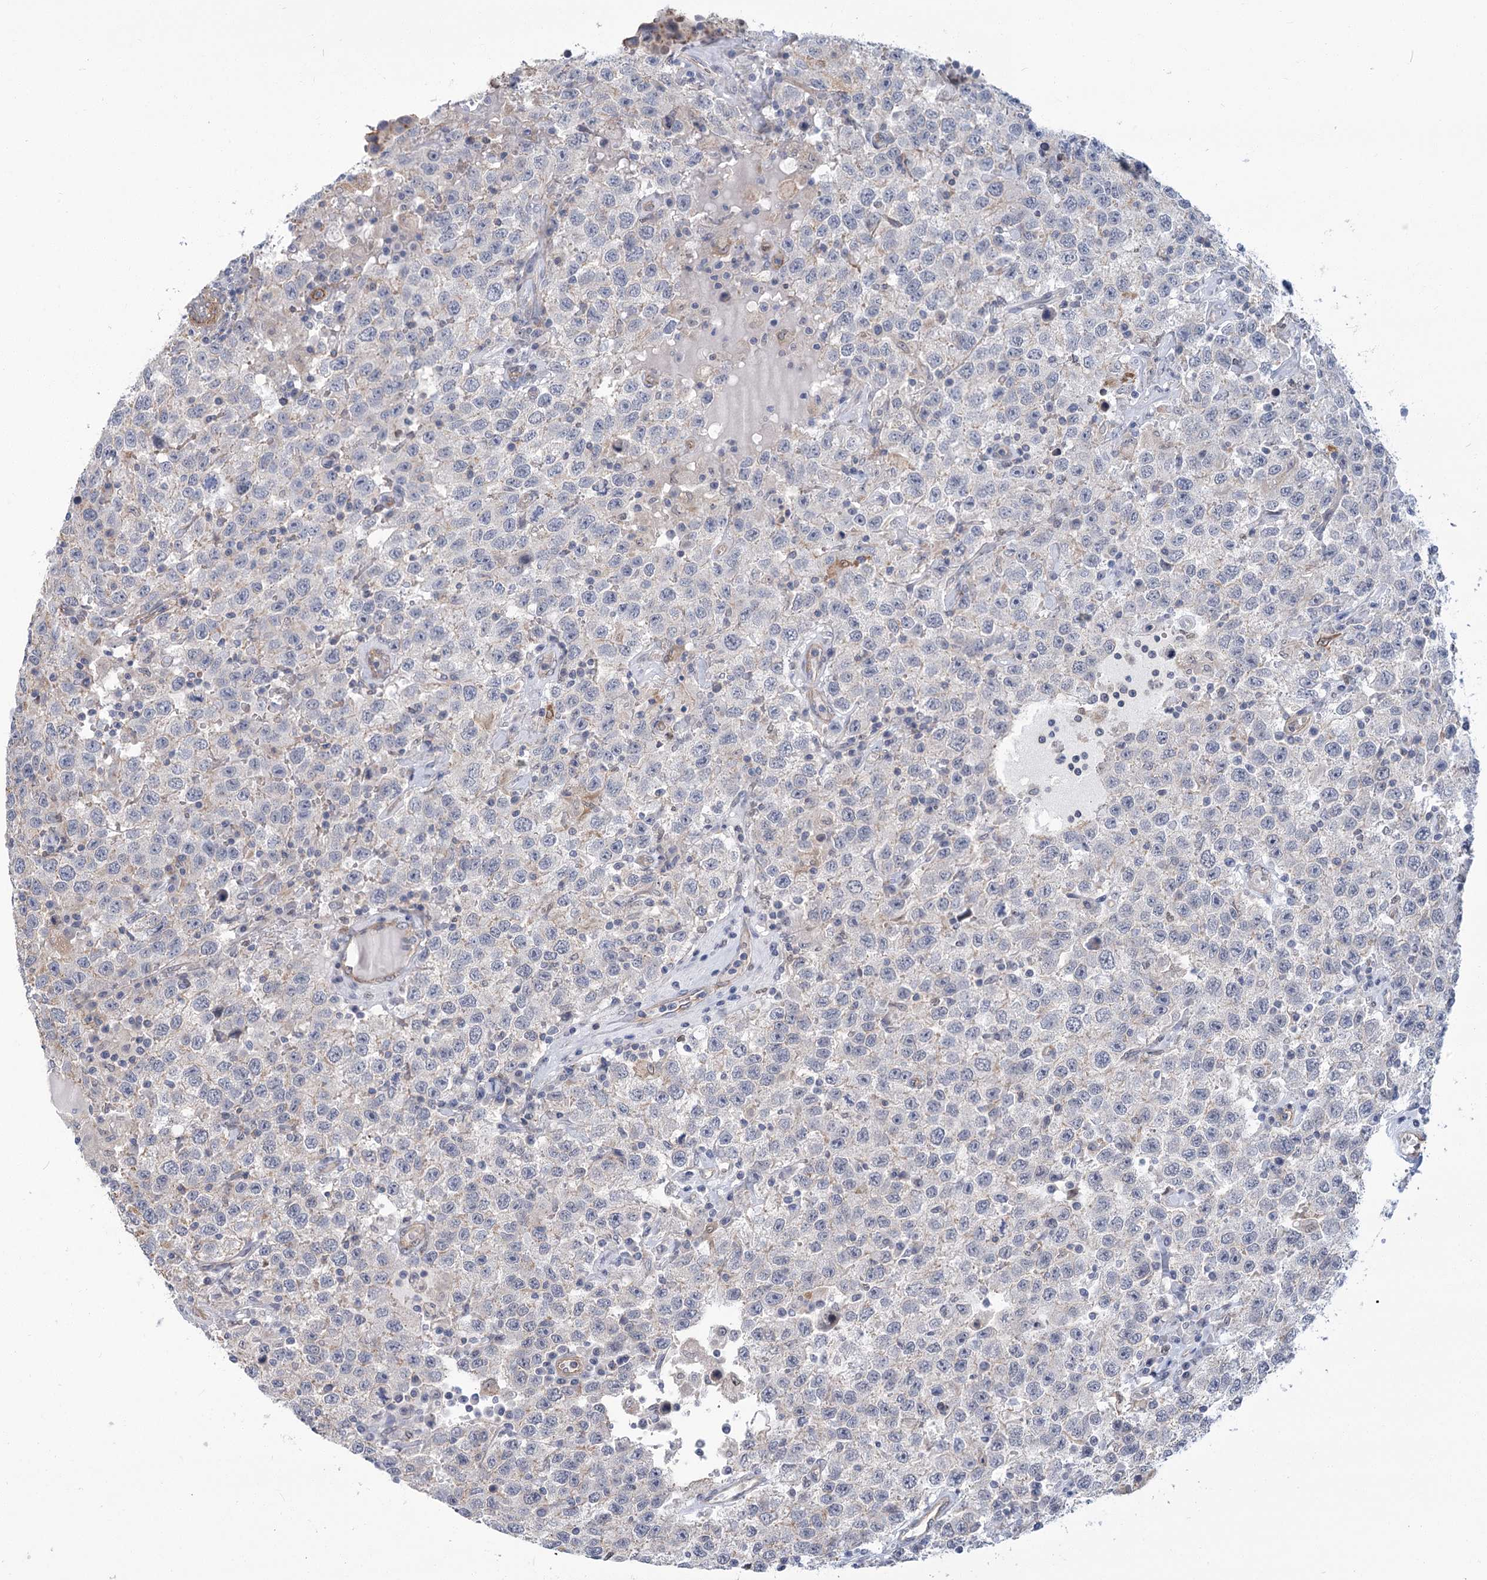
{"staining": {"intensity": "weak", "quantity": "<25%", "location": "cytoplasmic/membranous"}, "tissue": "testis cancer", "cell_type": "Tumor cells", "image_type": "cancer", "snomed": [{"axis": "morphology", "description": "Seminoma, NOS"}, {"axis": "topography", "description": "Testis"}], "caption": "Immunohistochemistry (IHC) micrograph of human testis cancer (seminoma) stained for a protein (brown), which reveals no expression in tumor cells.", "gene": "THAP6", "patient": {"sex": "male", "age": 41}}